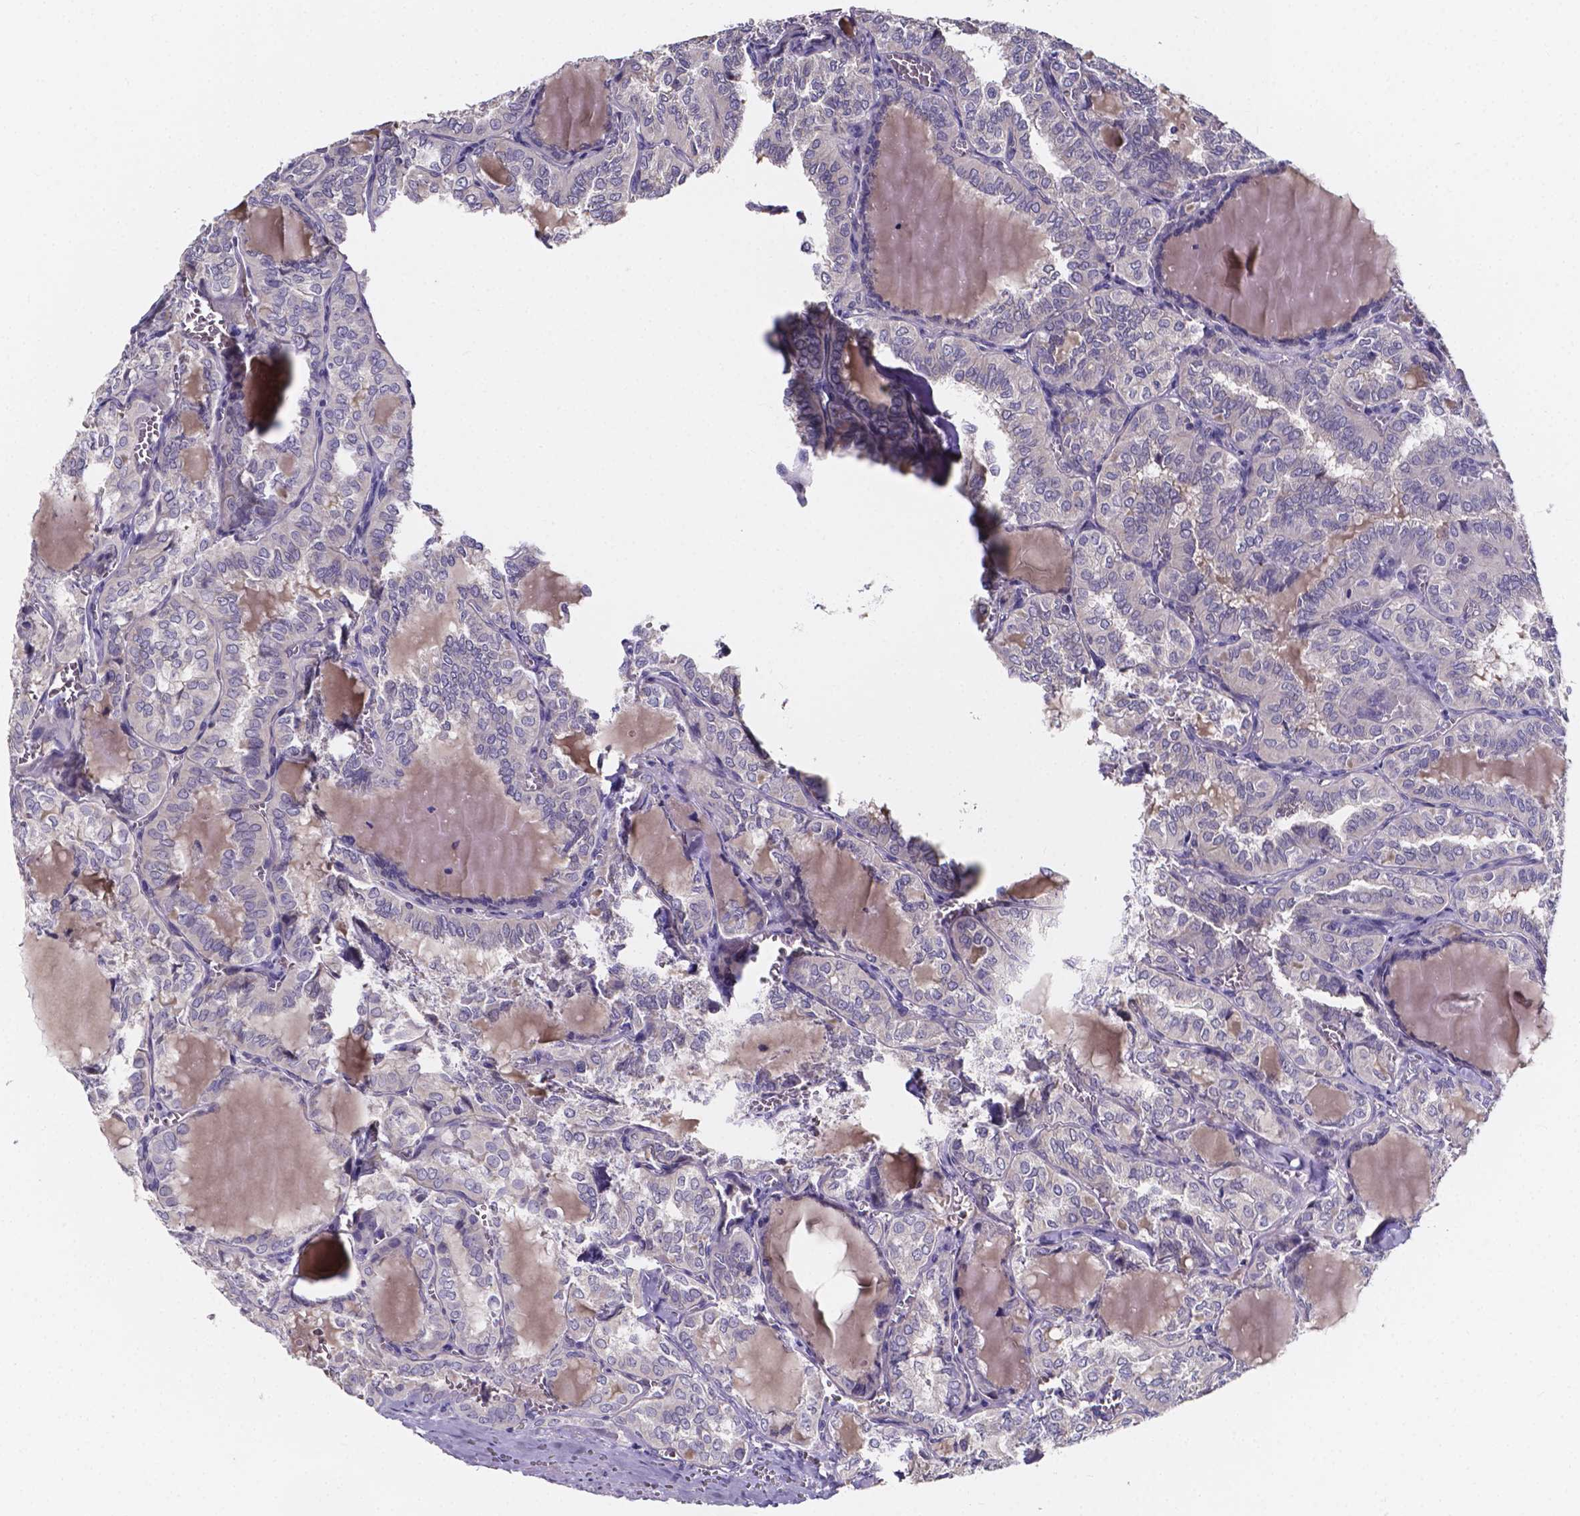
{"staining": {"intensity": "negative", "quantity": "none", "location": "none"}, "tissue": "thyroid cancer", "cell_type": "Tumor cells", "image_type": "cancer", "snomed": [{"axis": "morphology", "description": "Papillary adenocarcinoma, NOS"}, {"axis": "topography", "description": "Thyroid gland"}], "caption": "Image shows no protein positivity in tumor cells of thyroid cancer tissue. (Stains: DAB immunohistochemistry (IHC) with hematoxylin counter stain, Microscopy: brightfield microscopy at high magnification).", "gene": "SPOCD1", "patient": {"sex": "female", "age": 41}}